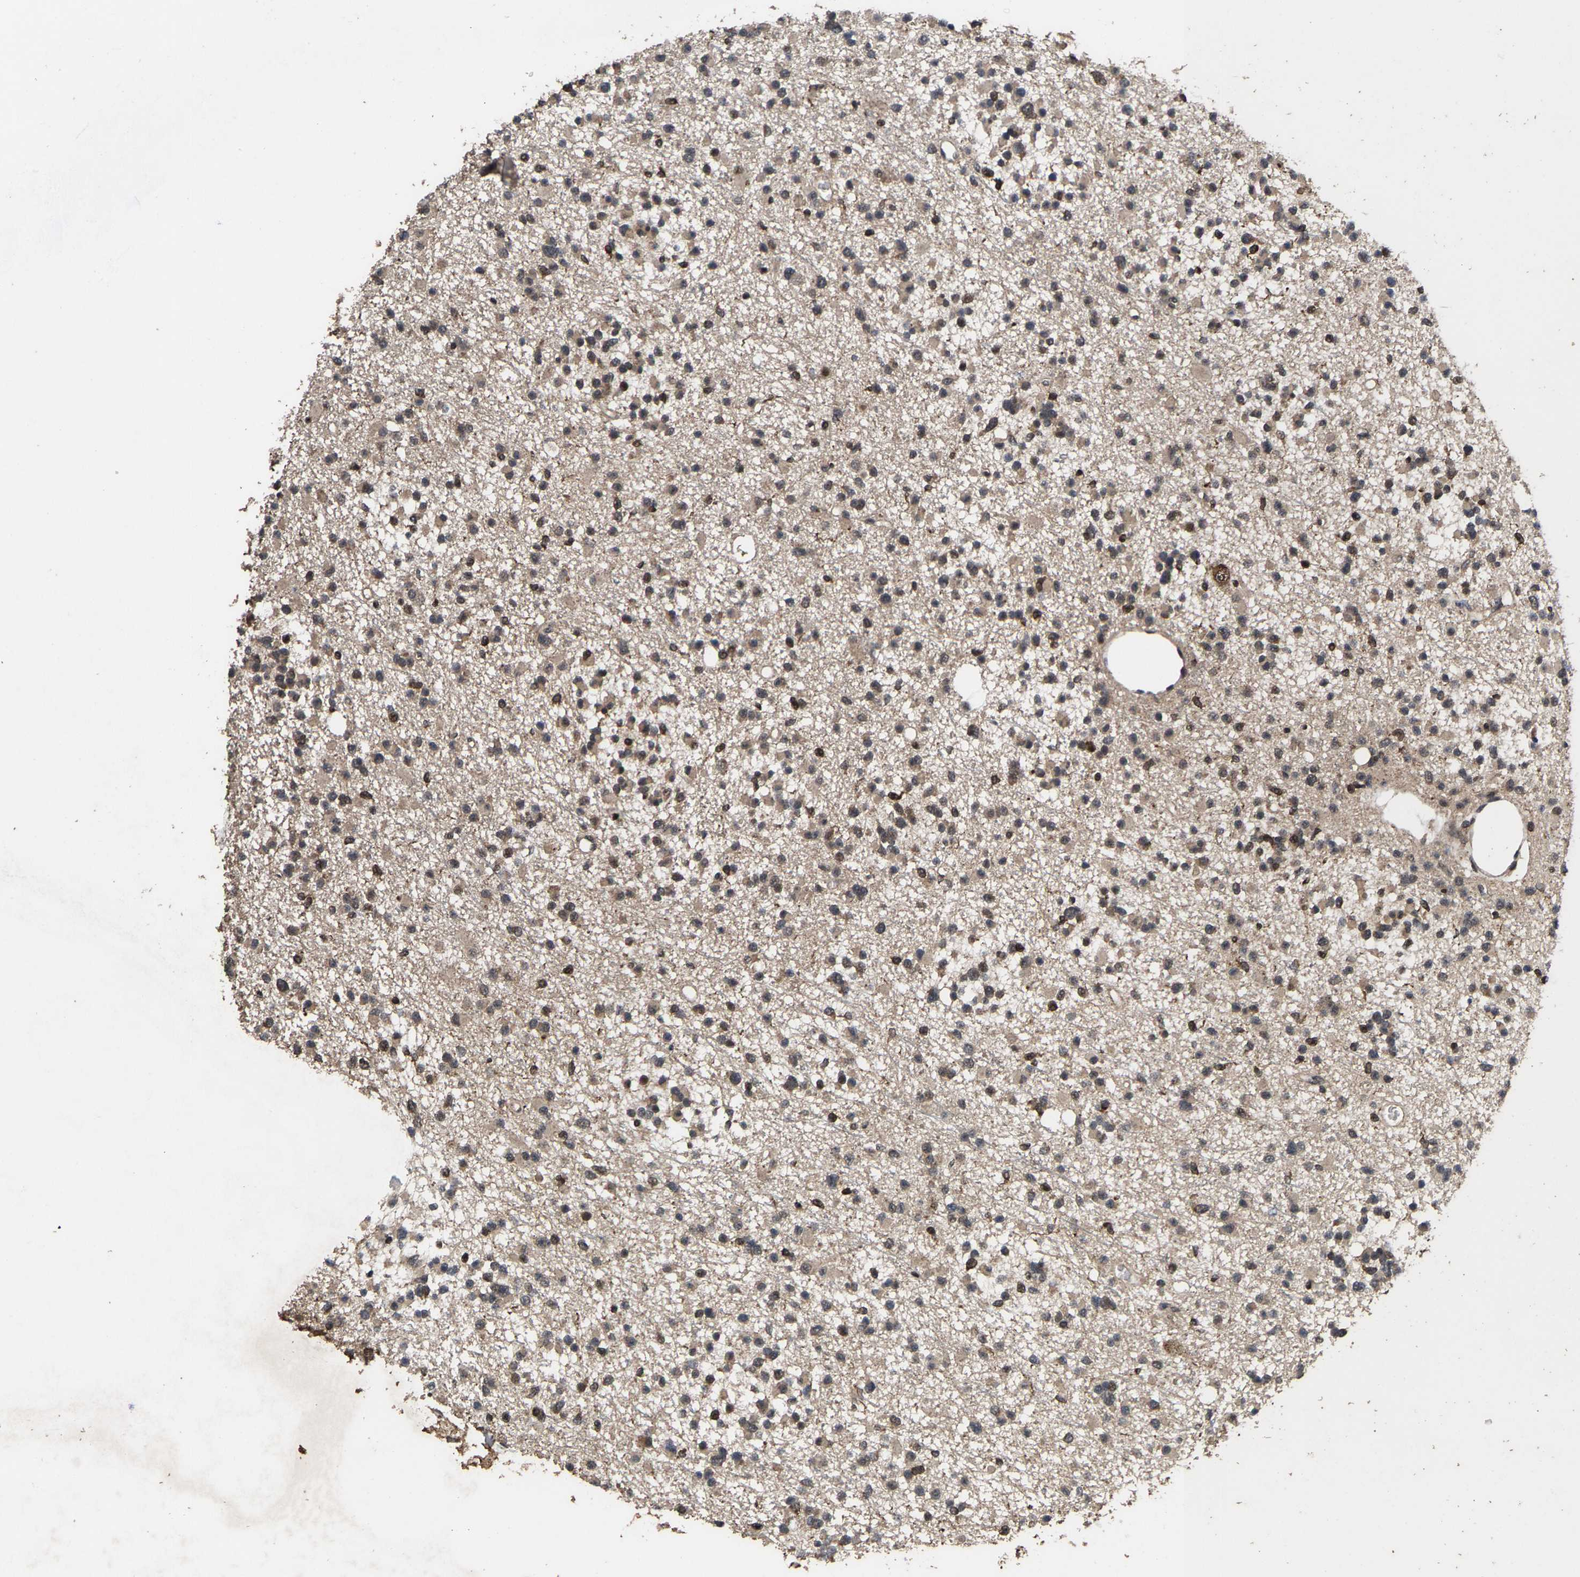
{"staining": {"intensity": "weak", "quantity": ">75%", "location": "cytoplasmic/membranous"}, "tissue": "glioma", "cell_type": "Tumor cells", "image_type": "cancer", "snomed": [{"axis": "morphology", "description": "Glioma, malignant, Low grade"}, {"axis": "topography", "description": "Brain"}], "caption": "An immunohistochemistry photomicrograph of tumor tissue is shown. Protein staining in brown shows weak cytoplasmic/membranous positivity in glioma within tumor cells.", "gene": "HAUS6", "patient": {"sex": "female", "age": 22}}